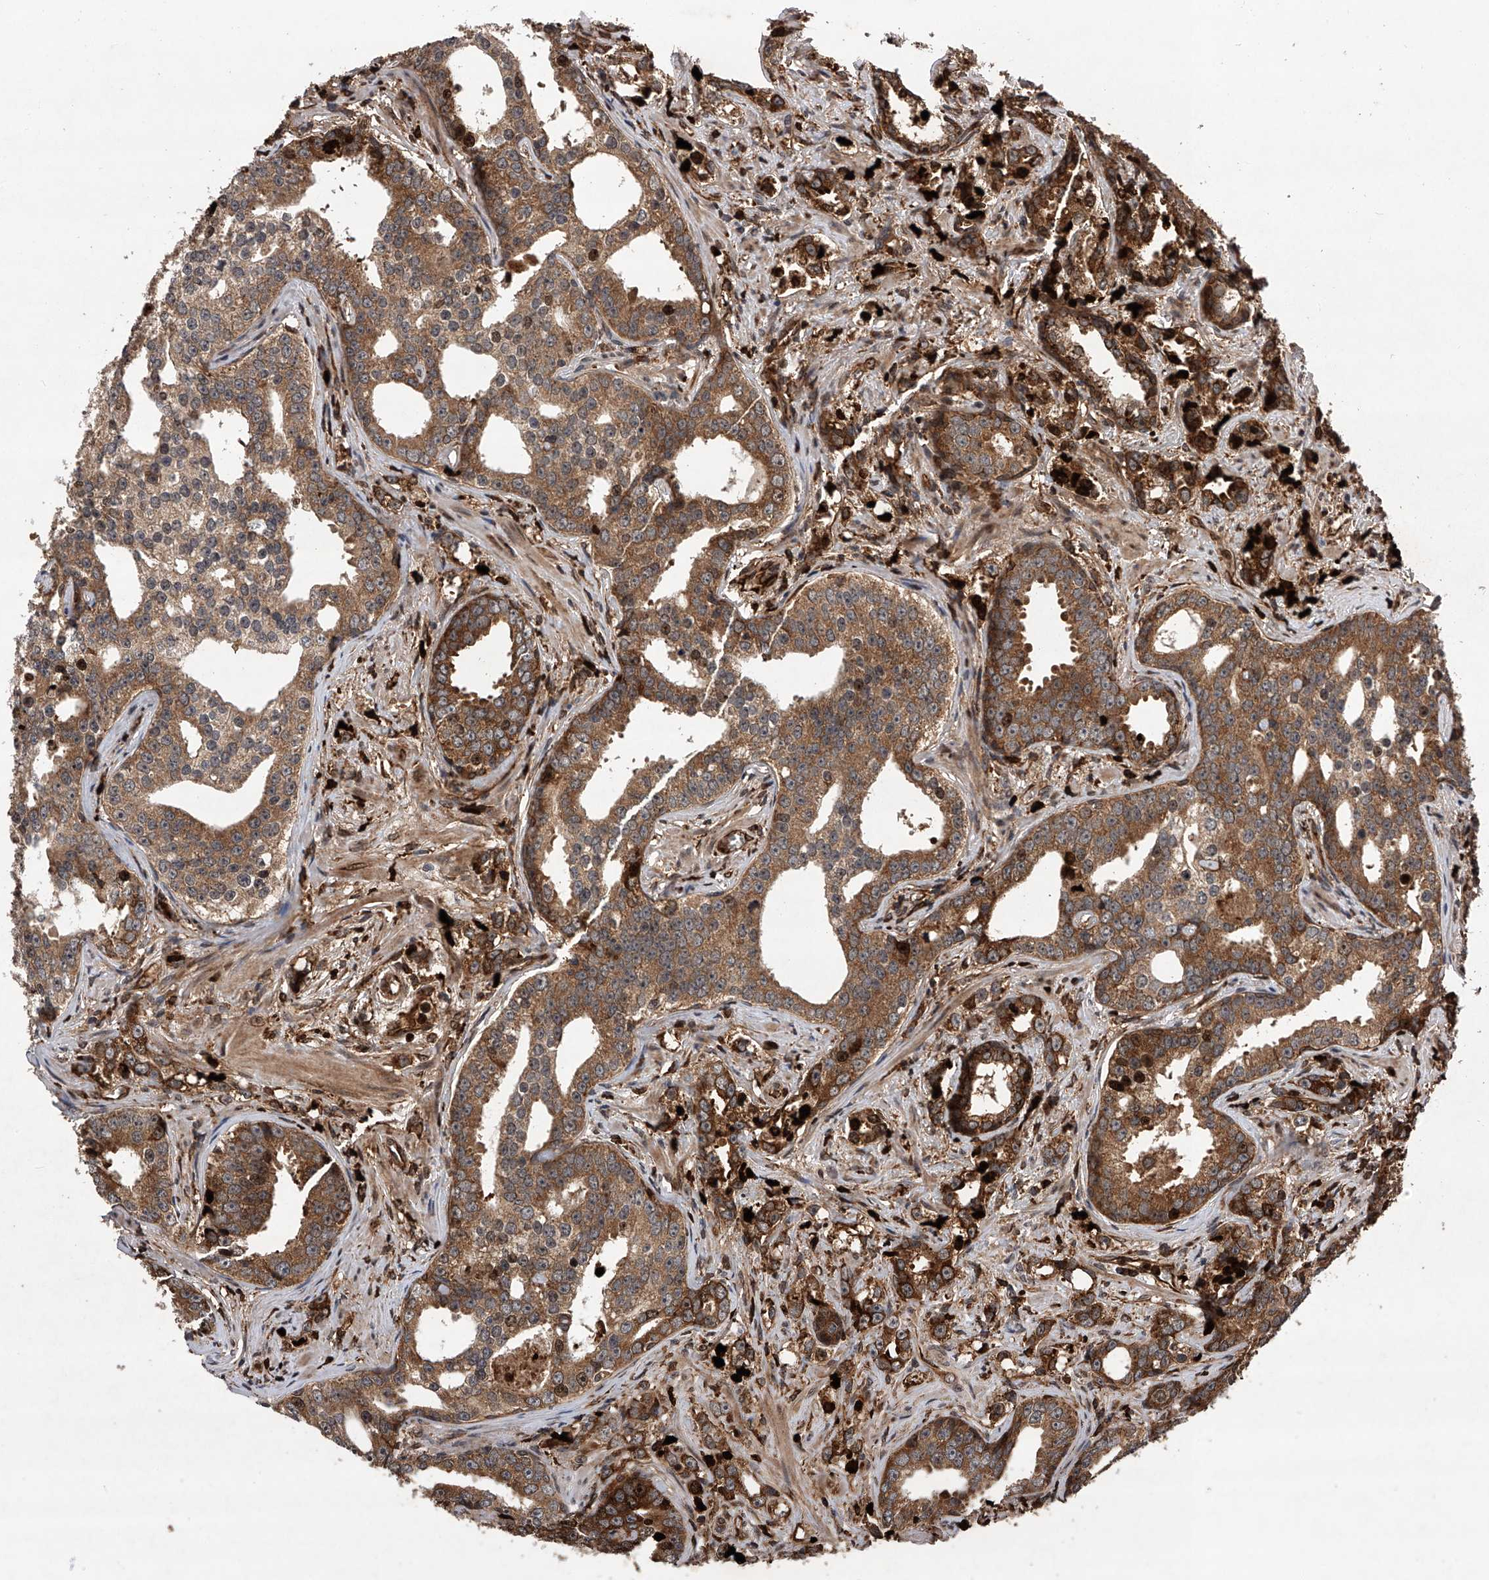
{"staining": {"intensity": "strong", "quantity": ">75%", "location": "cytoplasmic/membranous"}, "tissue": "prostate cancer", "cell_type": "Tumor cells", "image_type": "cancer", "snomed": [{"axis": "morphology", "description": "Adenocarcinoma, High grade"}, {"axis": "topography", "description": "Prostate"}], "caption": "Prostate cancer (high-grade adenocarcinoma) tissue reveals strong cytoplasmic/membranous positivity in about >75% of tumor cells", "gene": "MAP3K11", "patient": {"sex": "male", "age": 62}}